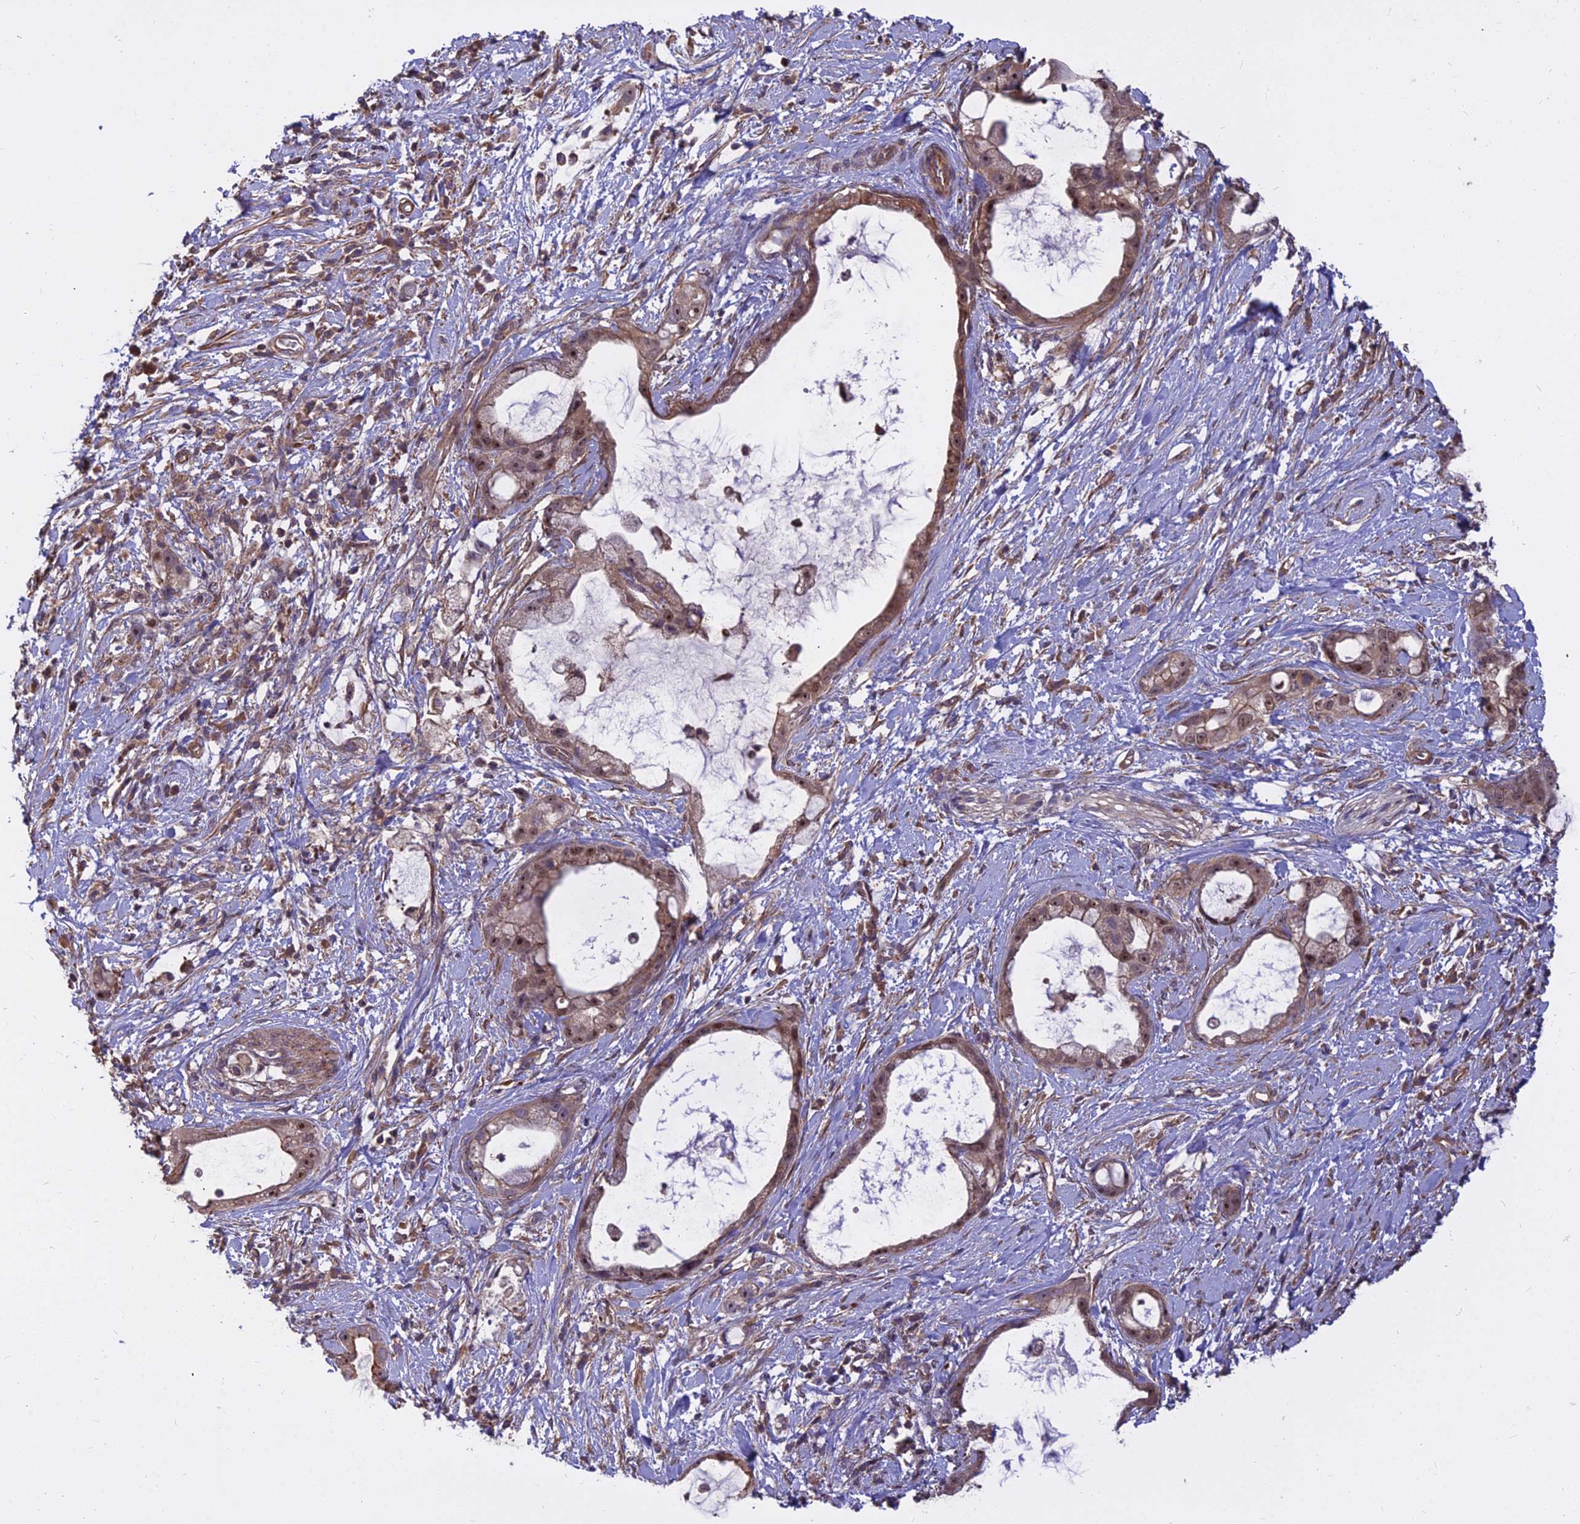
{"staining": {"intensity": "moderate", "quantity": ">75%", "location": "cytoplasmic/membranous,nuclear"}, "tissue": "stomach cancer", "cell_type": "Tumor cells", "image_type": "cancer", "snomed": [{"axis": "morphology", "description": "Adenocarcinoma, NOS"}, {"axis": "topography", "description": "Stomach"}], "caption": "This is an image of IHC staining of adenocarcinoma (stomach), which shows moderate staining in the cytoplasmic/membranous and nuclear of tumor cells.", "gene": "TCEA3", "patient": {"sex": "male", "age": 55}}